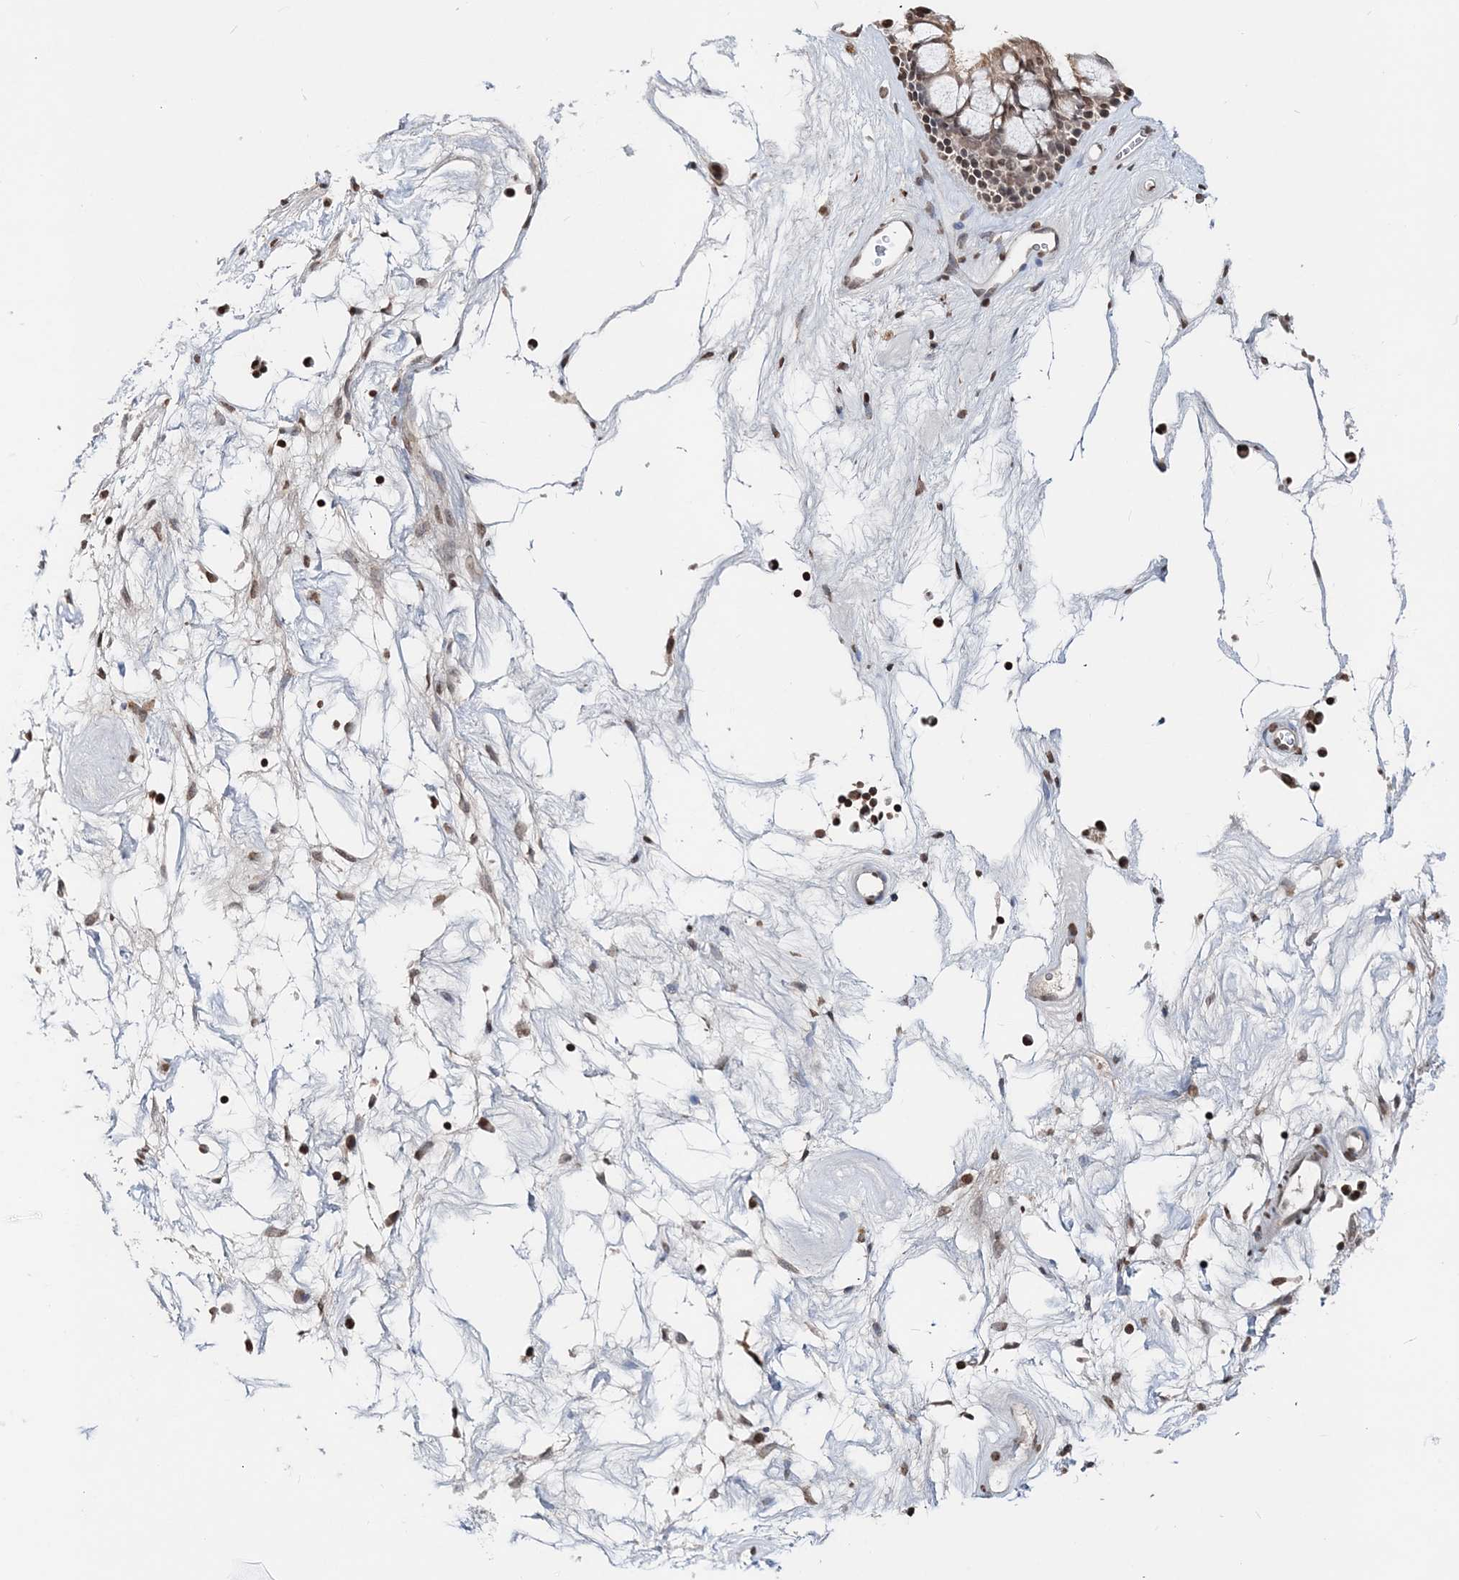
{"staining": {"intensity": "moderate", "quantity": ">75%", "location": "cytoplasmic/membranous,nuclear"}, "tissue": "nasopharynx", "cell_type": "Respiratory epithelial cells", "image_type": "normal", "snomed": [{"axis": "morphology", "description": "Normal tissue, NOS"}, {"axis": "topography", "description": "Nasopharynx"}], "caption": "Protein expression analysis of normal nasopharynx shows moderate cytoplasmic/membranous,nuclear positivity in about >75% of respiratory epithelial cells.", "gene": "SOWAHB", "patient": {"sex": "male", "age": 64}}